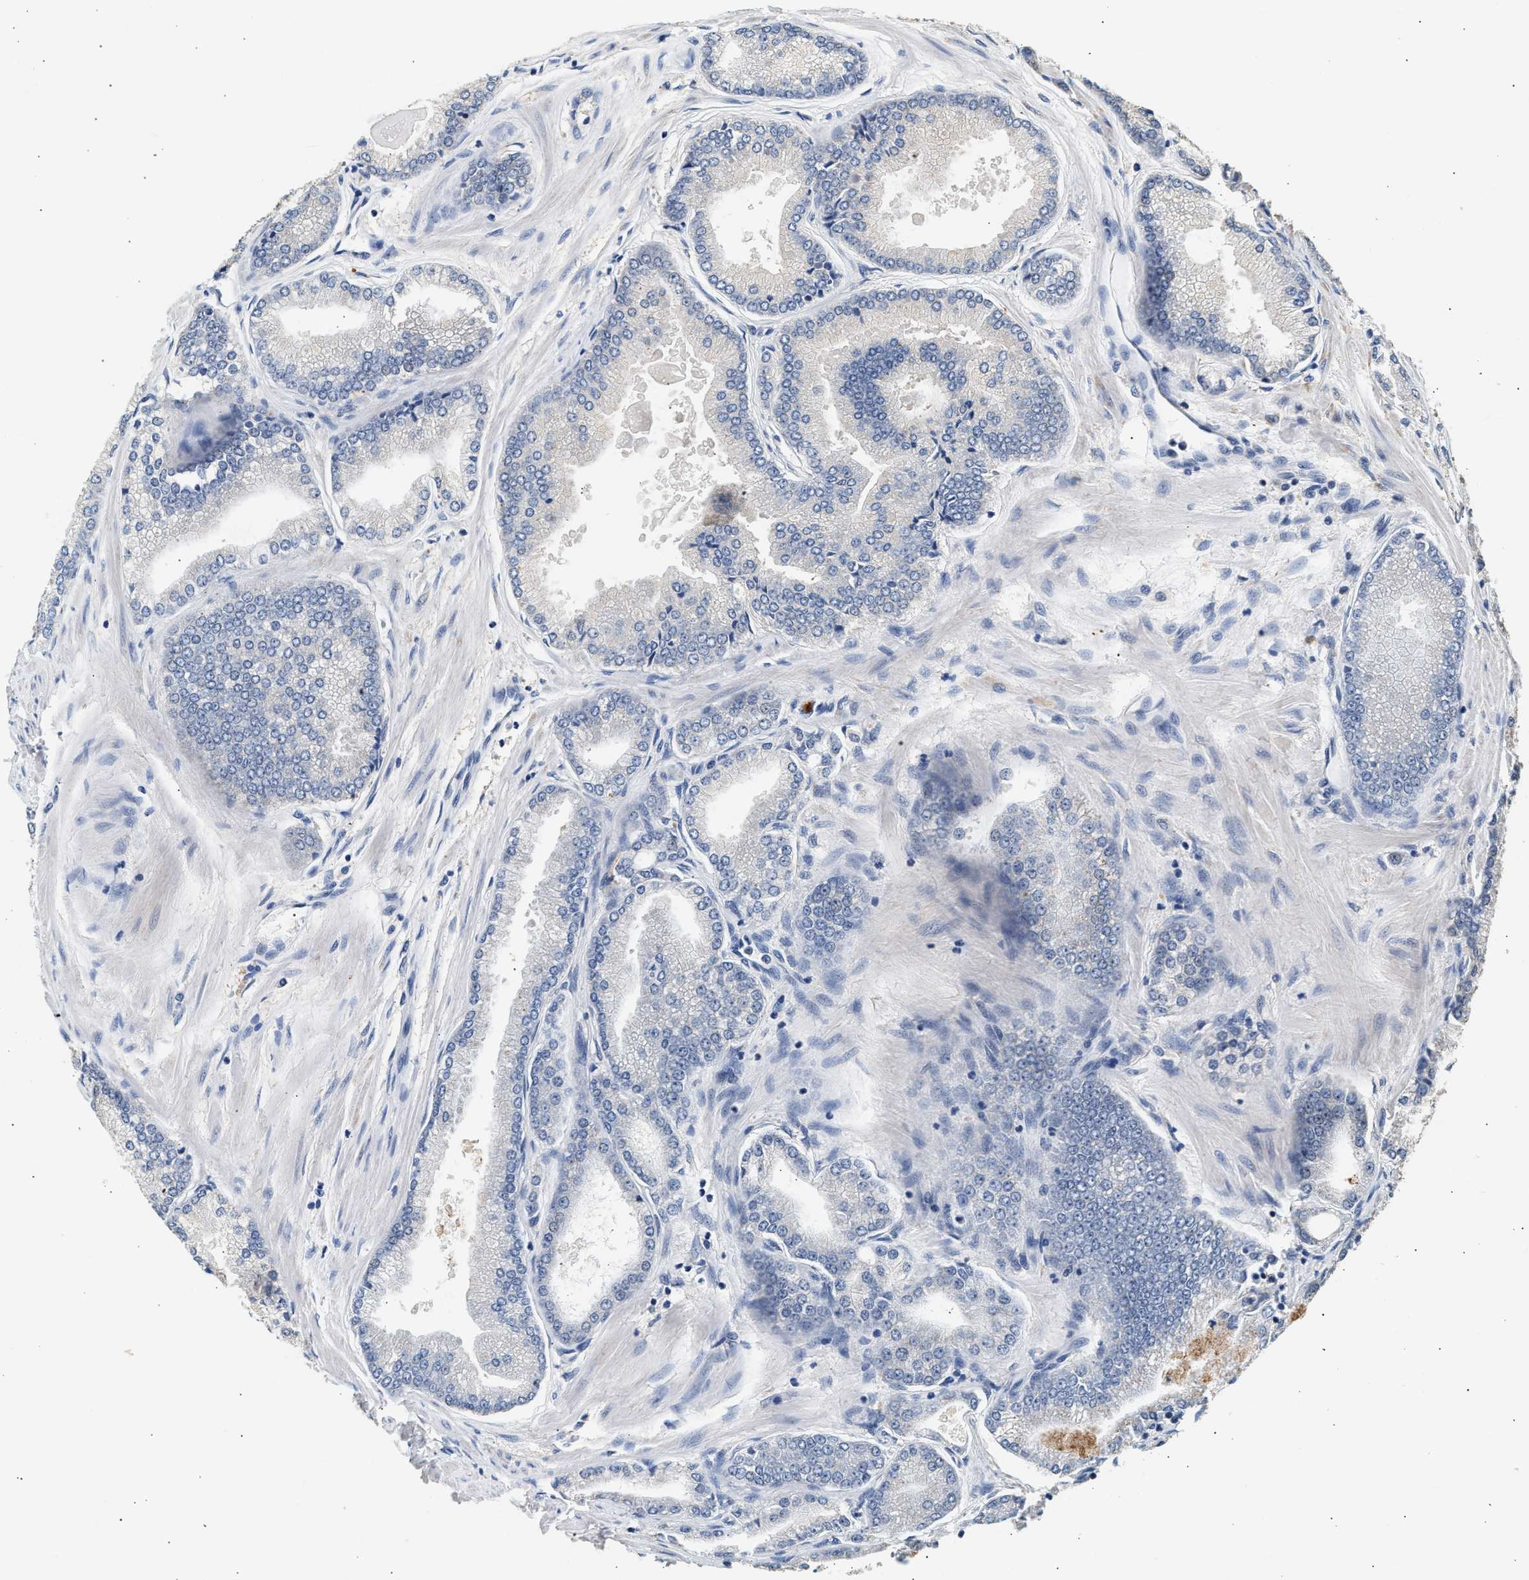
{"staining": {"intensity": "negative", "quantity": "none", "location": "none"}, "tissue": "prostate cancer", "cell_type": "Tumor cells", "image_type": "cancer", "snomed": [{"axis": "morphology", "description": "Adenocarcinoma, High grade"}, {"axis": "topography", "description": "Prostate"}], "caption": "Protein analysis of prostate cancer shows no significant expression in tumor cells. Nuclei are stained in blue.", "gene": "WDR31", "patient": {"sex": "male", "age": 61}}